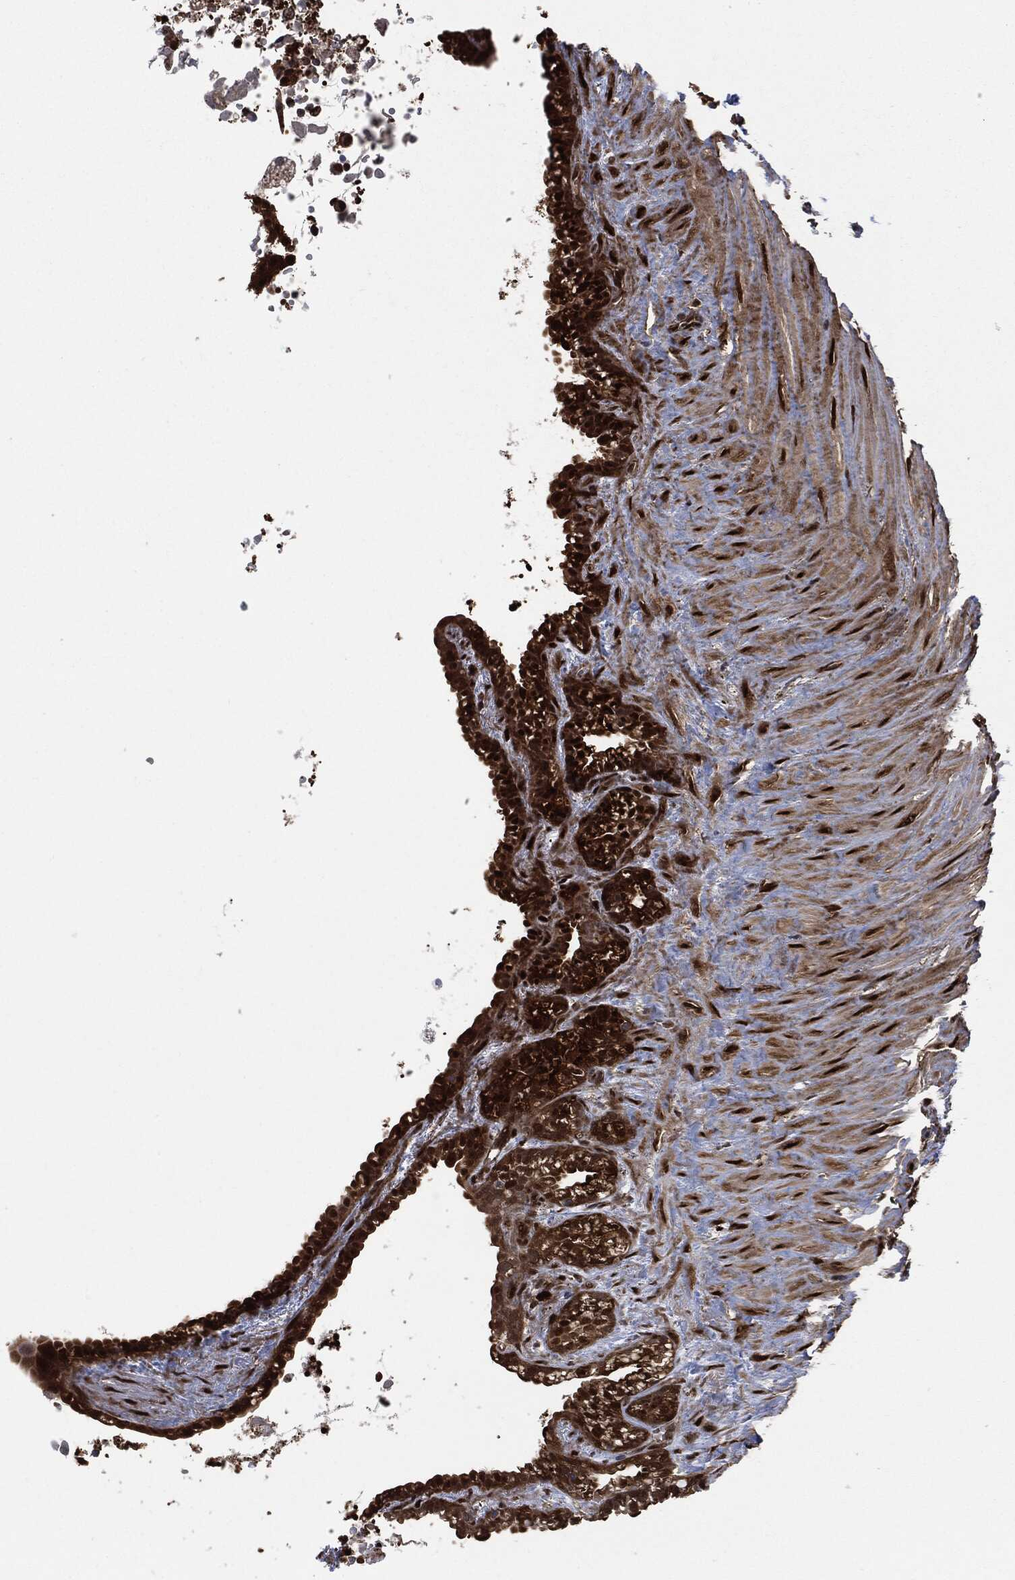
{"staining": {"intensity": "strong", "quantity": ">75%", "location": "cytoplasmic/membranous,nuclear"}, "tissue": "seminal vesicle", "cell_type": "Glandular cells", "image_type": "normal", "snomed": [{"axis": "morphology", "description": "Normal tissue, NOS"}, {"axis": "morphology", "description": "Urothelial carcinoma, NOS"}, {"axis": "topography", "description": "Urinary bladder"}, {"axis": "topography", "description": "Seminal veicle"}], "caption": "Protein expression analysis of normal human seminal vesicle reveals strong cytoplasmic/membranous,nuclear expression in approximately >75% of glandular cells. Using DAB (brown) and hematoxylin (blue) stains, captured at high magnification using brightfield microscopy.", "gene": "DCTN1", "patient": {"sex": "male", "age": 76}}